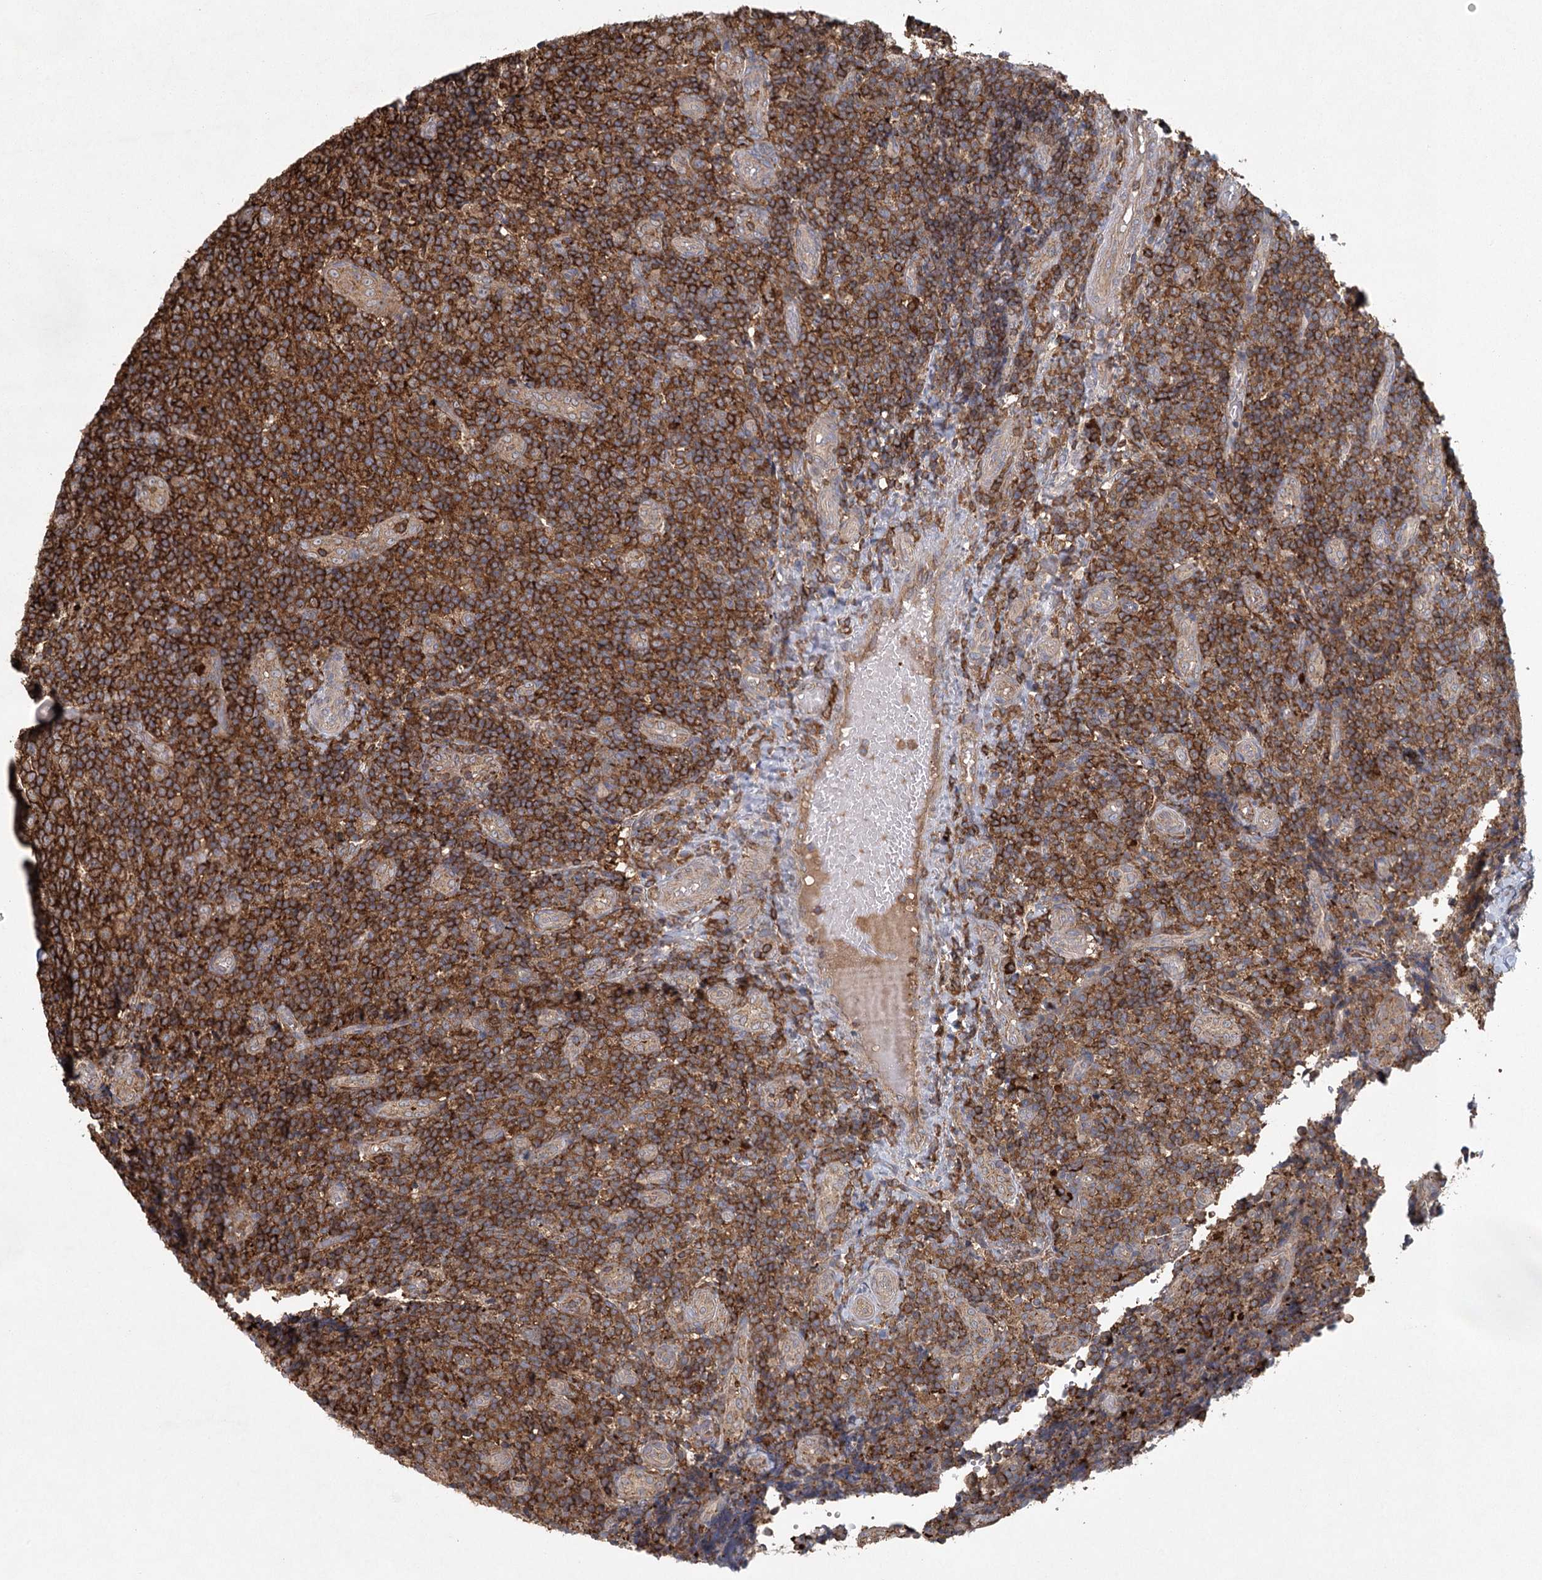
{"staining": {"intensity": "strong", "quantity": ">75%", "location": "cytoplasmic/membranous"}, "tissue": "tonsil", "cell_type": "Germinal center cells", "image_type": "normal", "snomed": [{"axis": "morphology", "description": "Normal tissue, NOS"}, {"axis": "topography", "description": "Tonsil"}], "caption": "A high amount of strong cytoplasmic/membranous positivity is appreciated in about >75% of germinal center cells in unremarkable tonsil. Nuclei are stained in blue.", "gene": "PLEKHA7", "patient": {"sex": "female", "age": 19}}